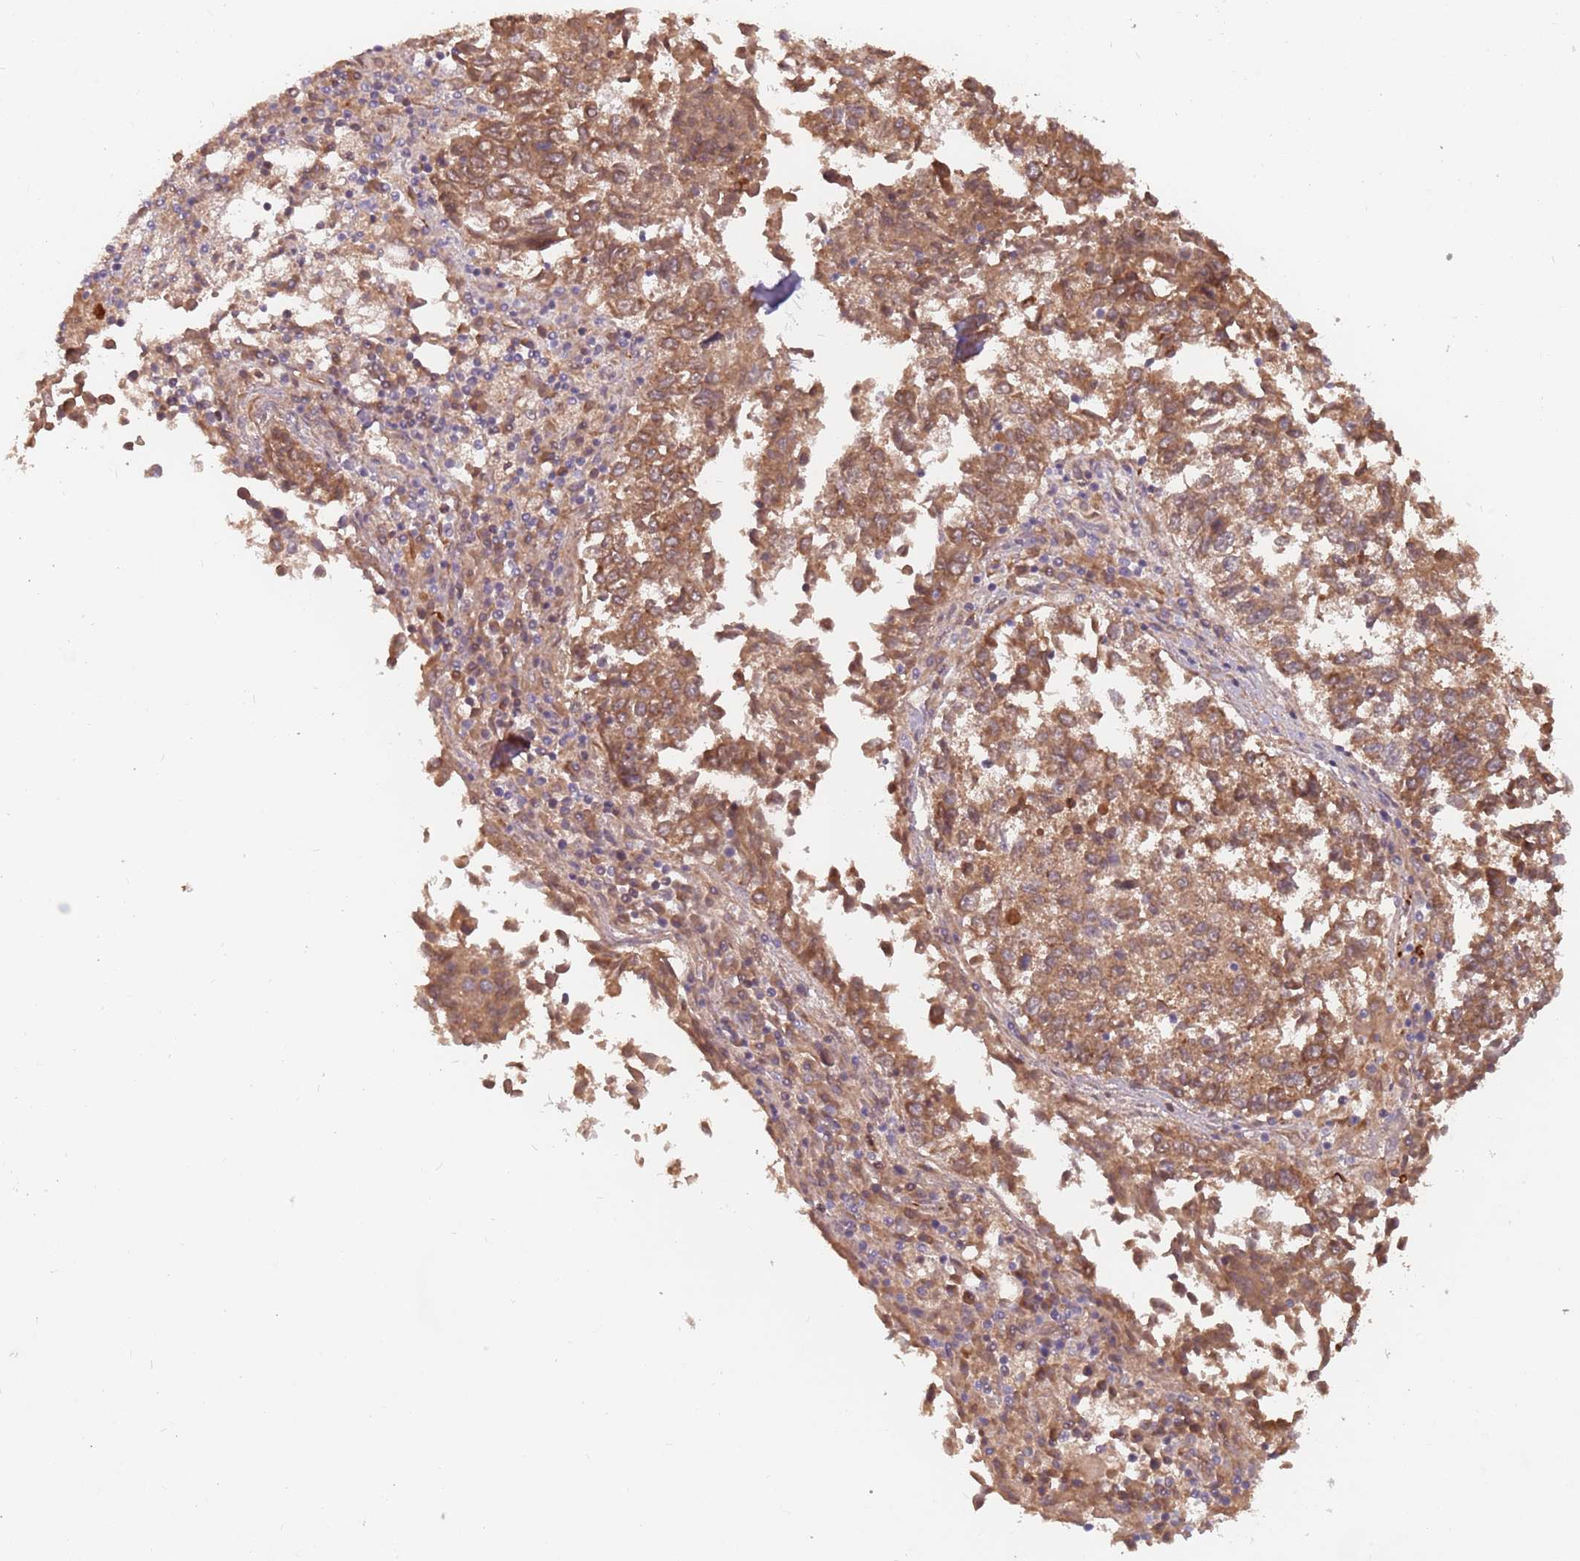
{"staining": {"intensity": "moderate", "quantity": ">75%", "location": "cytoplasmic/membranous"}, "tissue": "lung cancer", "cell_type": "Tumor cells", "image_type": "cancer", "snomed": [{"axis": "morphology", "description": "Squamous cell carcinoma, NOS"}, {"axis": "topography", "description": "Lung"}], "caption": "A brown stain labels moderate cytoplasmic/membranous positivity of a protein in human lung squamous cell carcinoma tumor cells.", "gene": "GPR180", "patient": {"sex": "male", "age": 73}}